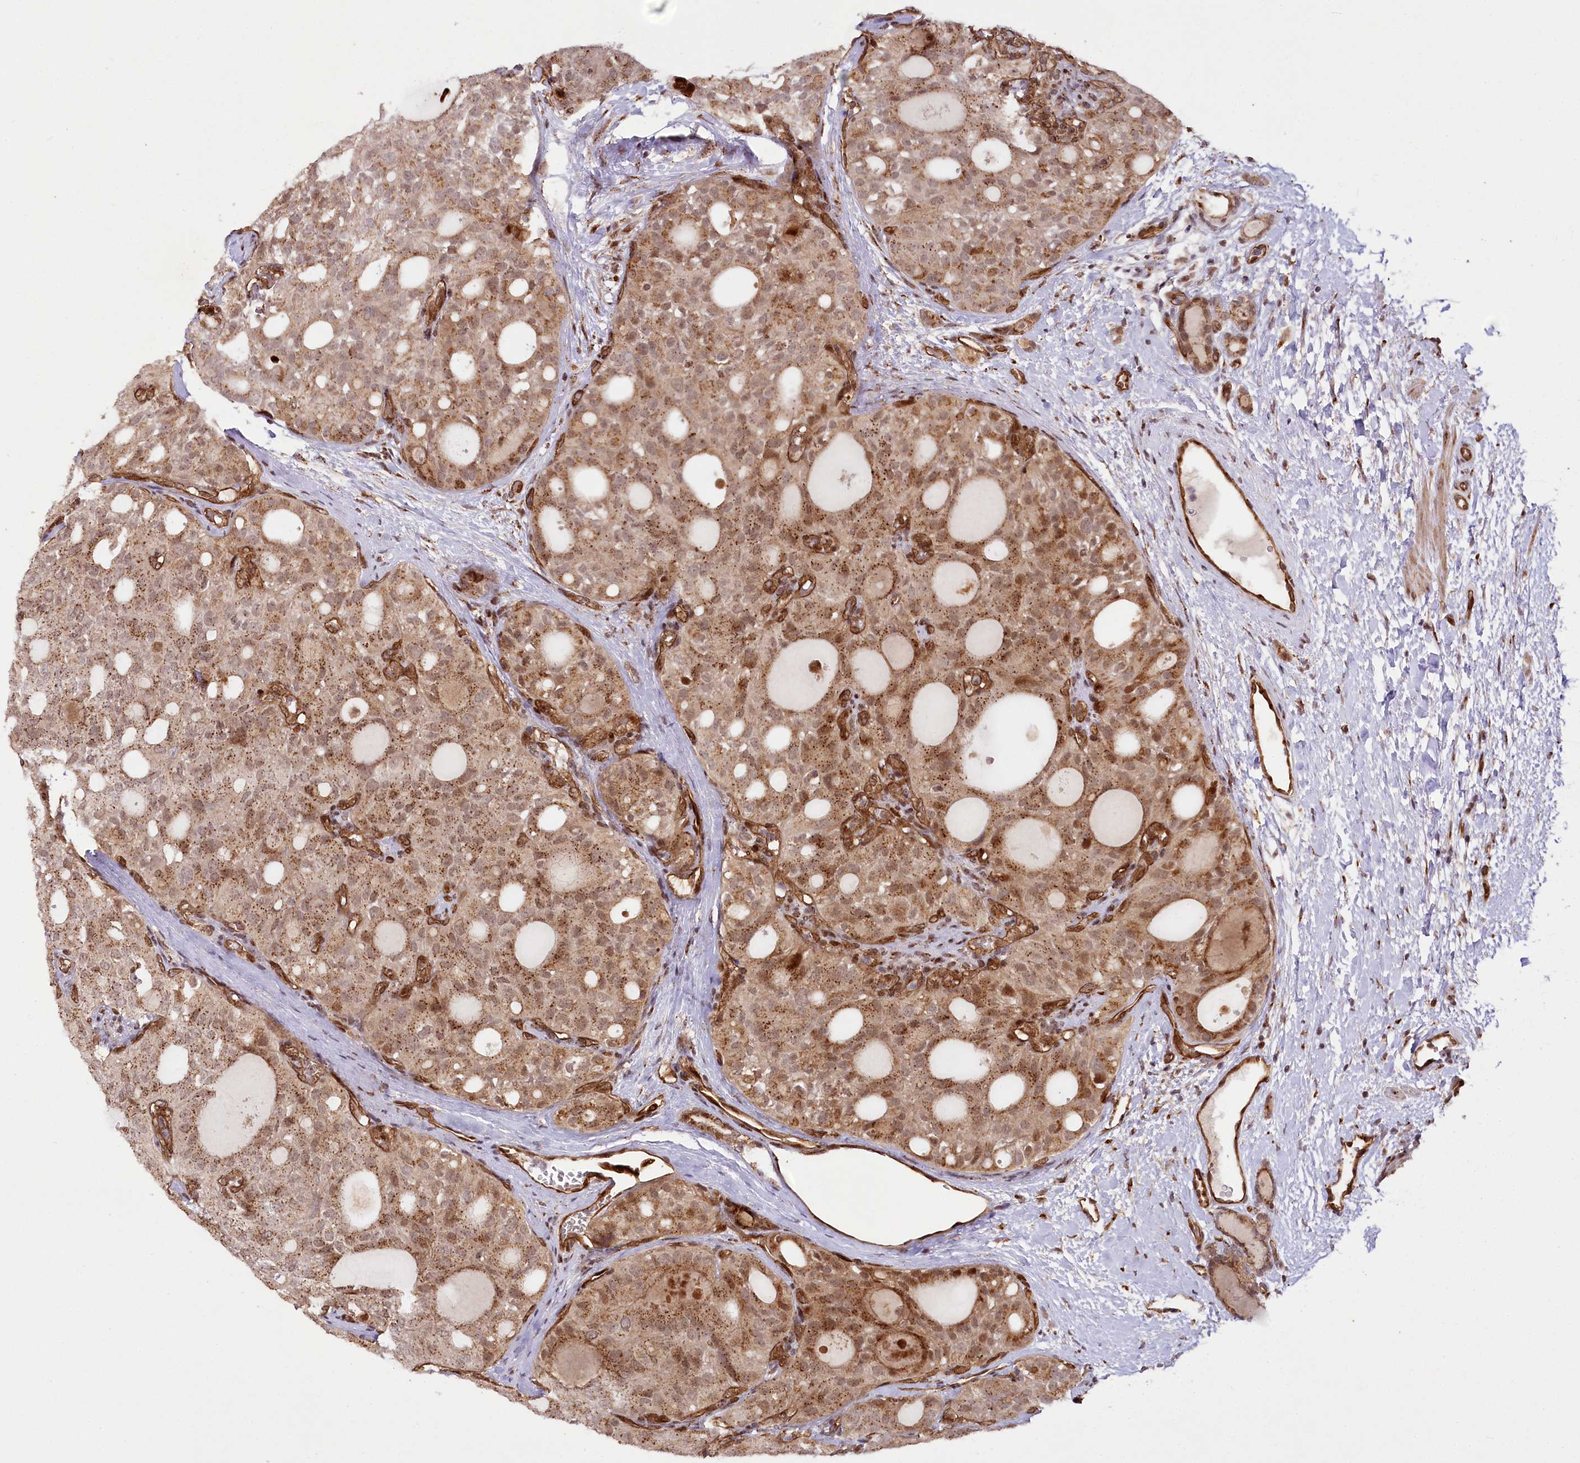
{"staining": {"intensity": "moderate", "quantity": ">75%", "location": "cytoplasmic/membranous,nuclear"}, "tissue": "thyroid cancer", "cell_type": "Tumor cells", "image_type": "cancer", "snomed": [{"axis": "morphology", "description": "Follicular adenoma carcinoma, NOS"}, {"axis": "topography", "description": "Thyroid gland"}], "caption": "Immunohistochemistry (IHC) staining of follicular adenoma carcinoma (thyroid), which shows medium levels of moderate cytoplasmic/membranous and nuclear expression in about >75% of tumor cells indicating moderate cytoplasmic/membranous and nuclear protein expression. The staining was performed using DAB (3,3'-diaminobenzidine) (brown) for protein detection and nuclei were counterstained in hematoxylin (blue).", "gene": "COPG1", "patient": {"sex": "male", "age": 75}}